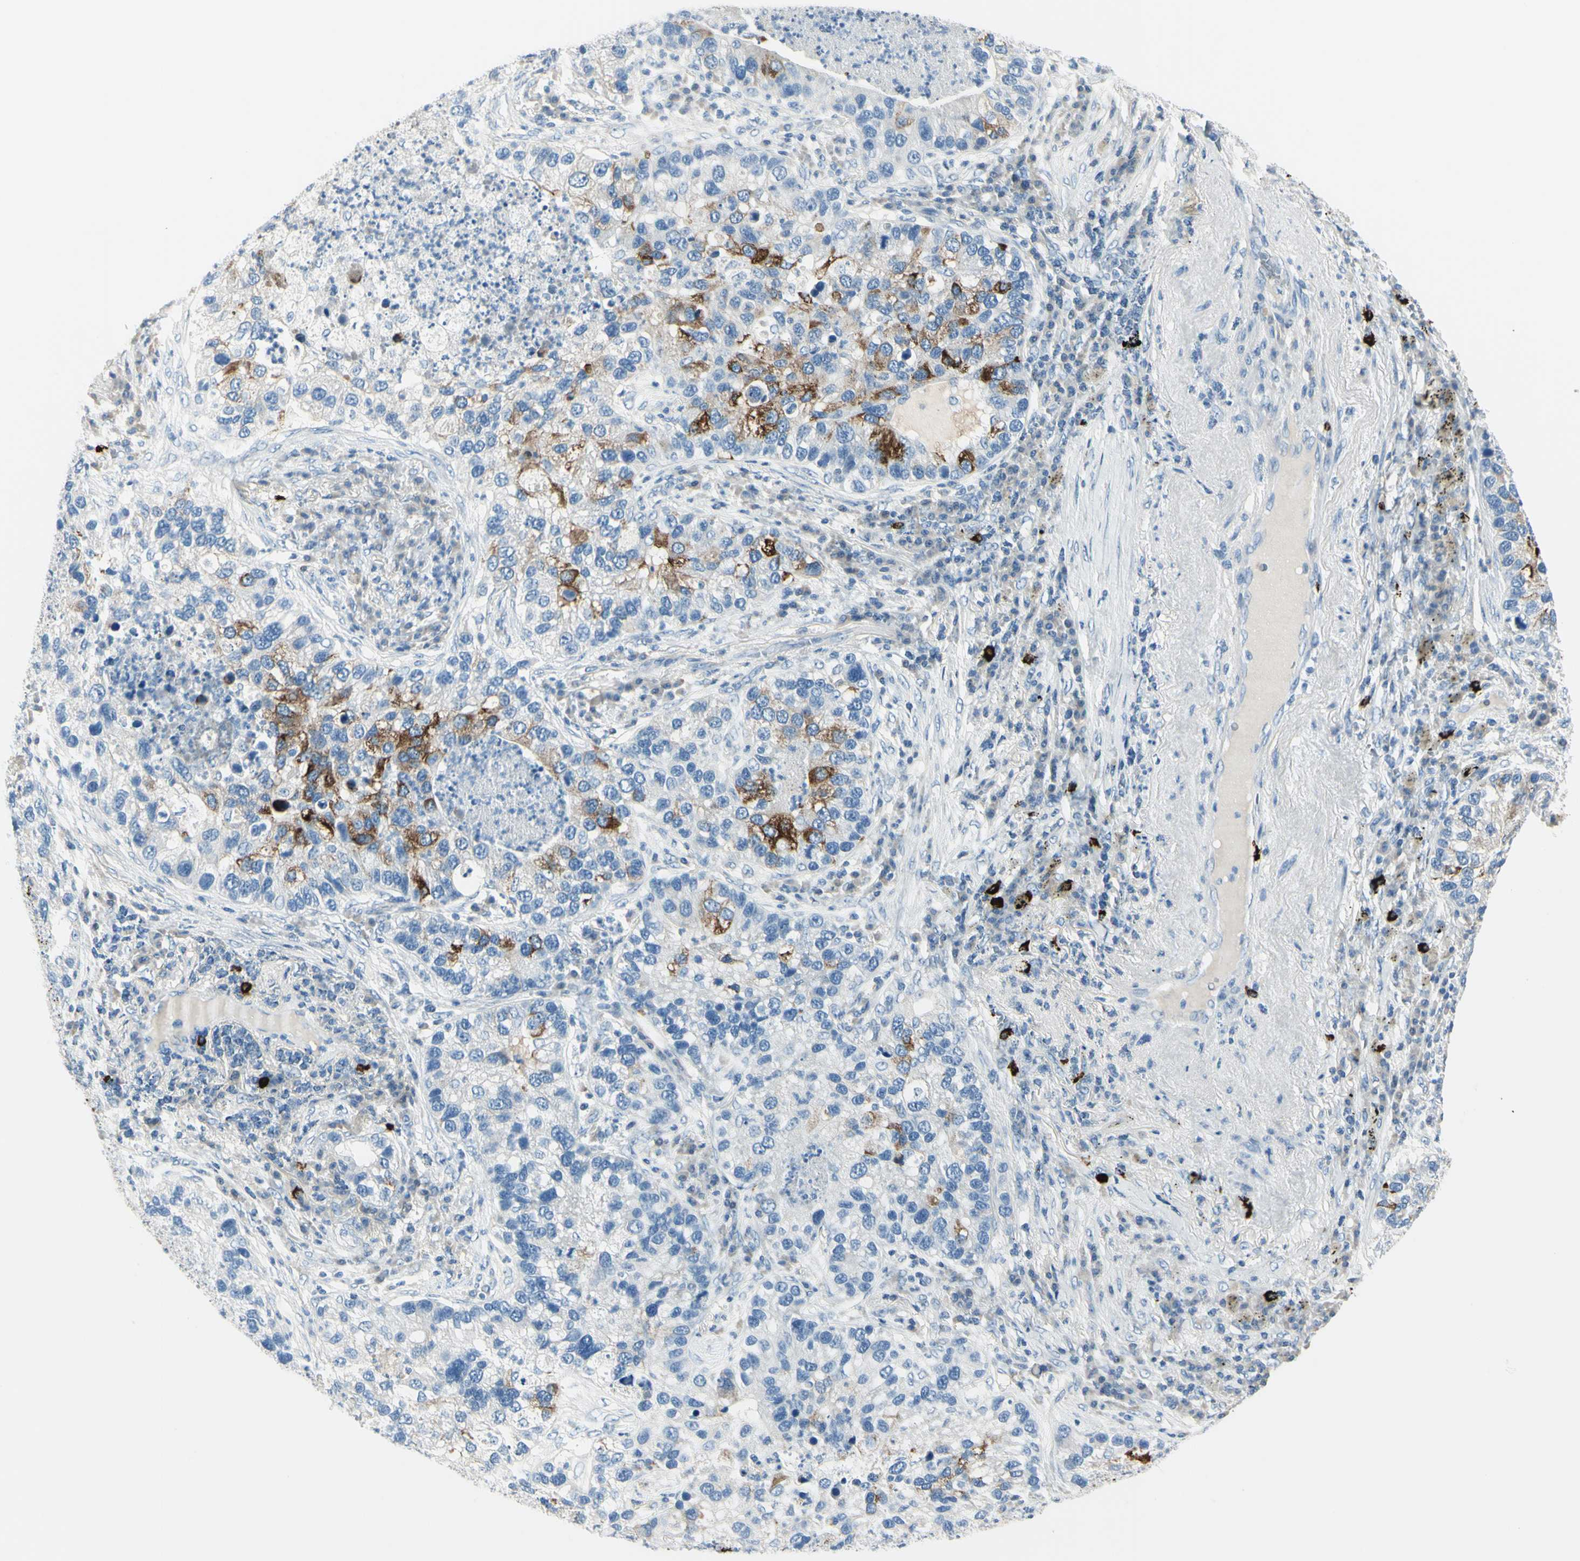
{"staining": {"intensity": "strong", "quantity": "<25%", "location": "cytoplasmic/membranous"}, "tissue": "lung cancer", "cell_type": "Tumor cells", "image_type": "cancer", "snomed": [{"axis": "morphology", "description": "Normal tissue, NOS"}, {"axis": "morphology", "description": "Adenocarcinoma, NOS"}, {"axis": "topography", "description": "Bronchus"}, {"axis": "topography", "description": "Lung"}], "caption": "Lung cancer (adenocarcinoma) tissue shows strong cytoplasmic/membranous expression in about <25% of tumor cells (brown staining indicates protein expression, while blue staining denotes nuclei).", "gene": "DLG4", "patient": {"sex": "male", "age": 54}}